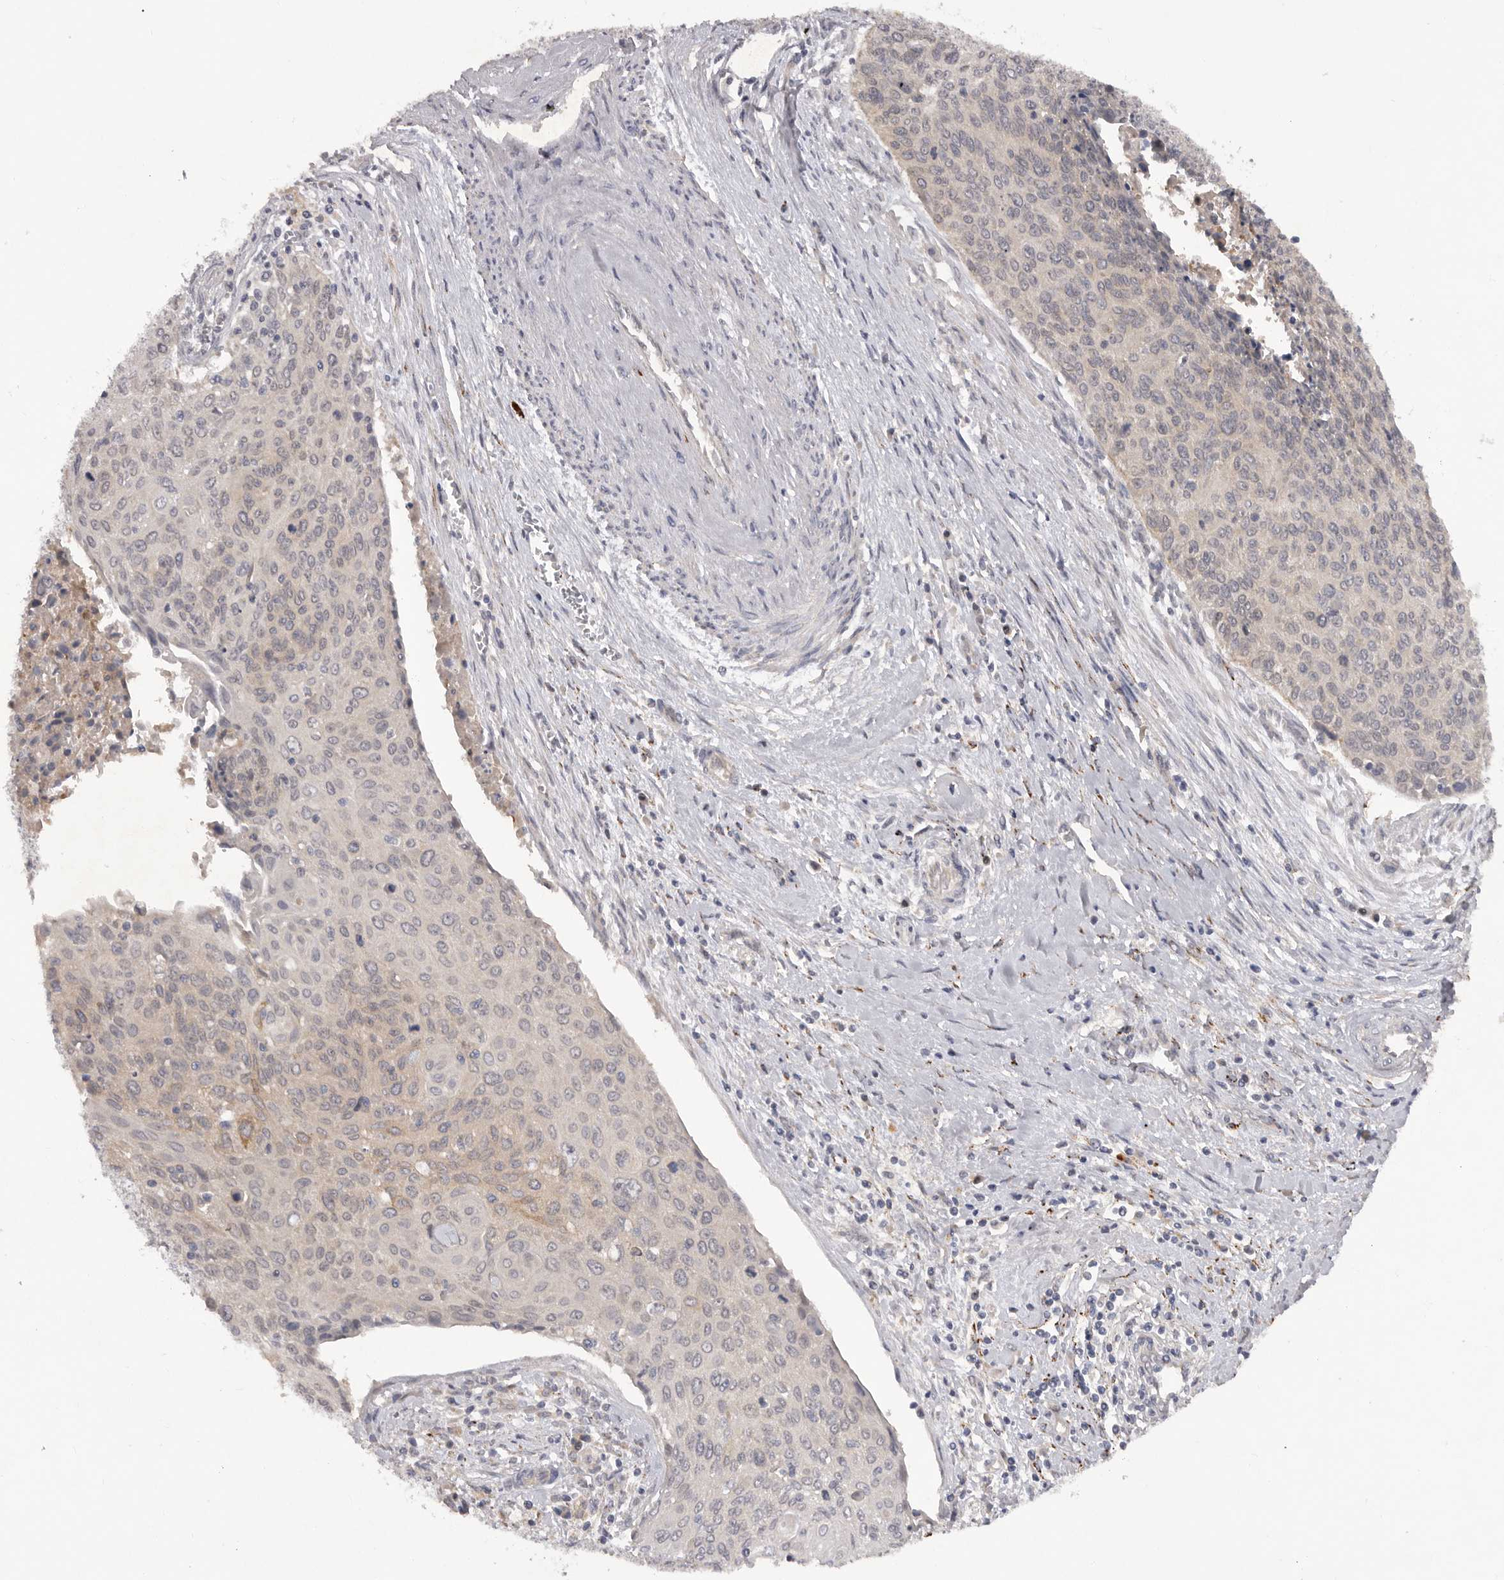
{"staining": {"intensity": "weak", "quantity": "<25%", "location": "cytoplasmic/membranous"}, "tissue": "cervical cancer", "cell_type": "Tumor cells", "image_type": "cancer", "snomed": [{"axis": "morphology", "description": "Squamous cell carcinoma, NOS"}, {"axis": "topography", "description": "Cervix"}], "caption": "Cervical squamous cell carcinoma stained for a protein using IHC demonstrates no staining tumor cells.", "gene": "DHDDS", "patient": {"sex": "female", "age": 55}}